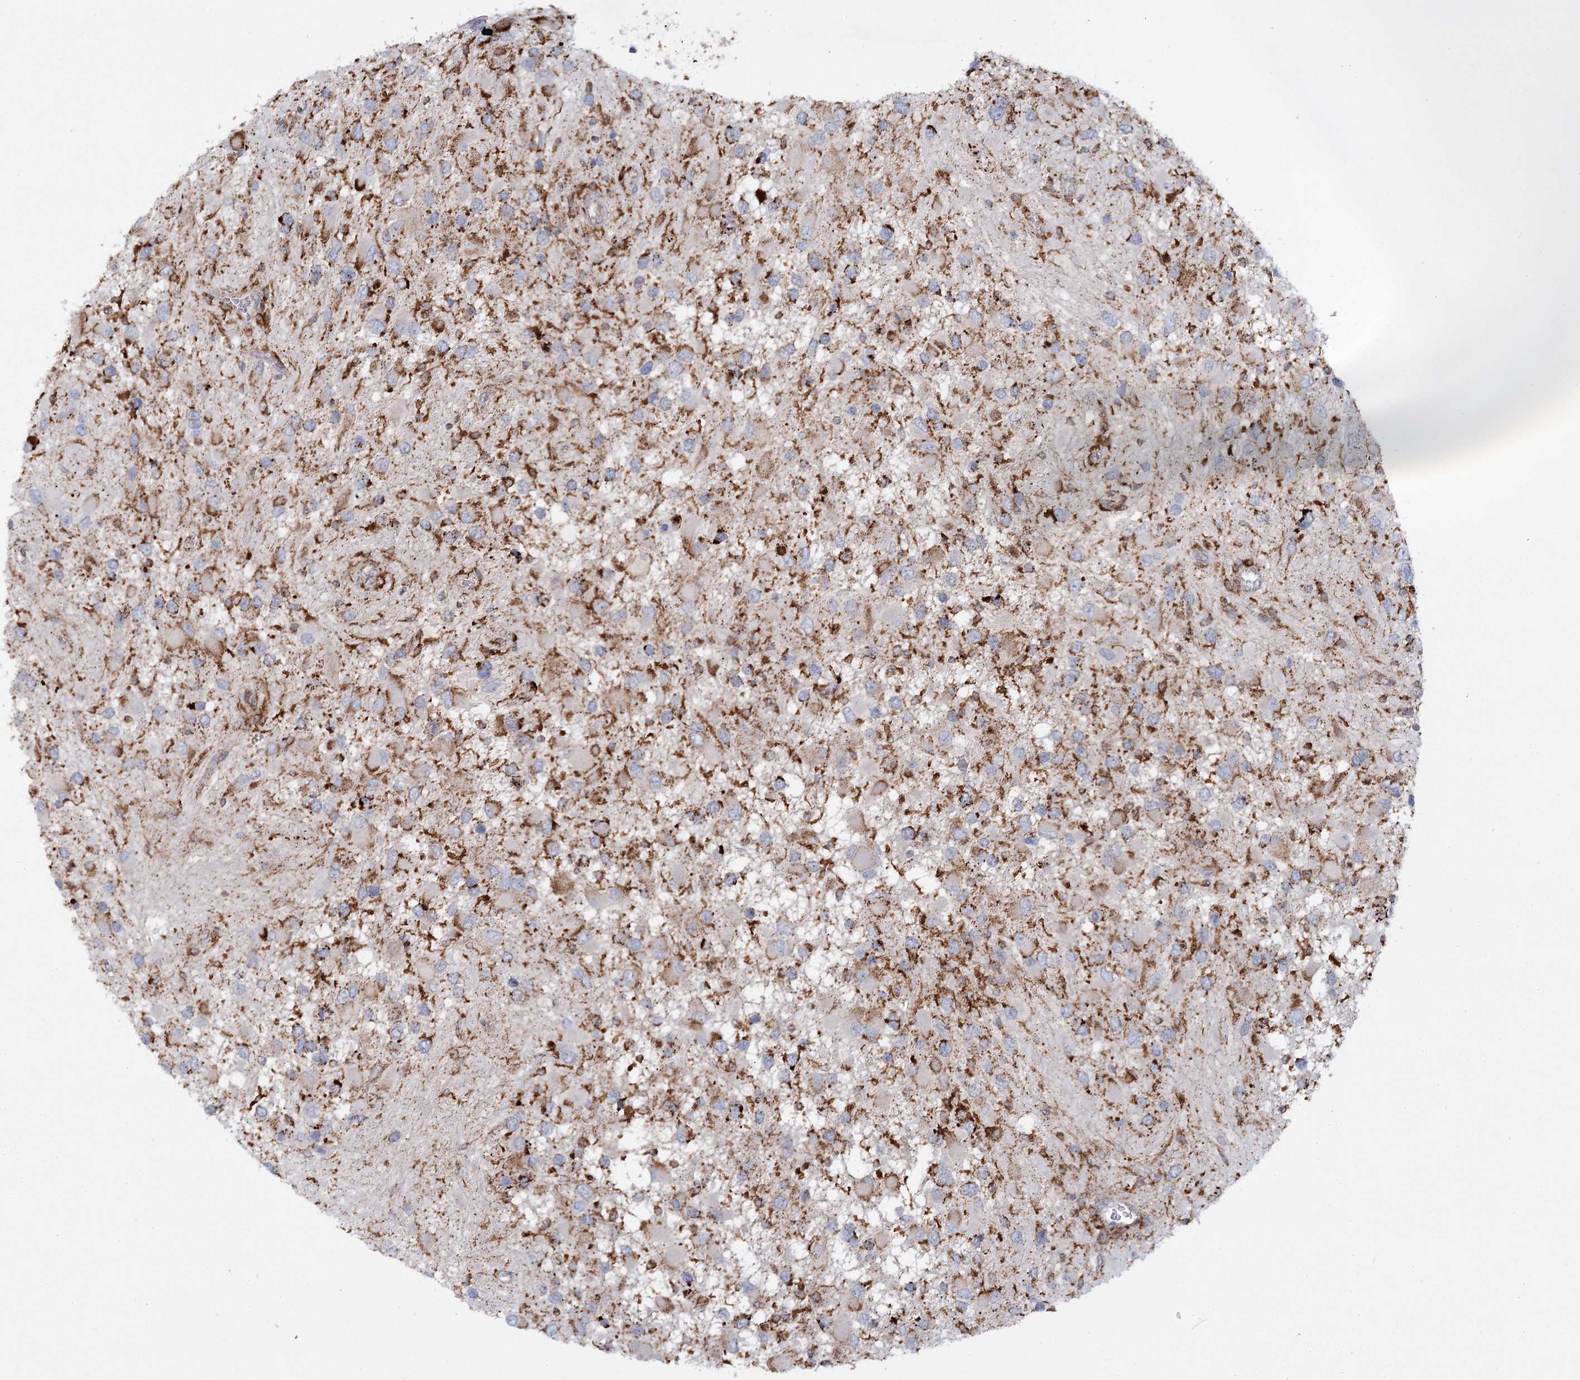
{"staining": {"intensity": "strong", "quantity": "25%-75%", "location": "cytoplasmic/membranous"}, "tissue": "glioma", "cell_type": "Tumor cells", "image_type": "cancer", "snomed": [{"axis": "morphology", "description": "Glioma, malignant, High grade"}, {"axis": "topography", "description": "Brain"}], "caption": "Glioma tissue reveals strong cytoplasmic/membranous expression in about 25%-75% of tumor cells, visualized by immunohistochemistry. (Brightfield microscopy of DAB IHC at high magnification).", "gene": "TAS1R1", "patient": {"sex": "male", "age": 53}}